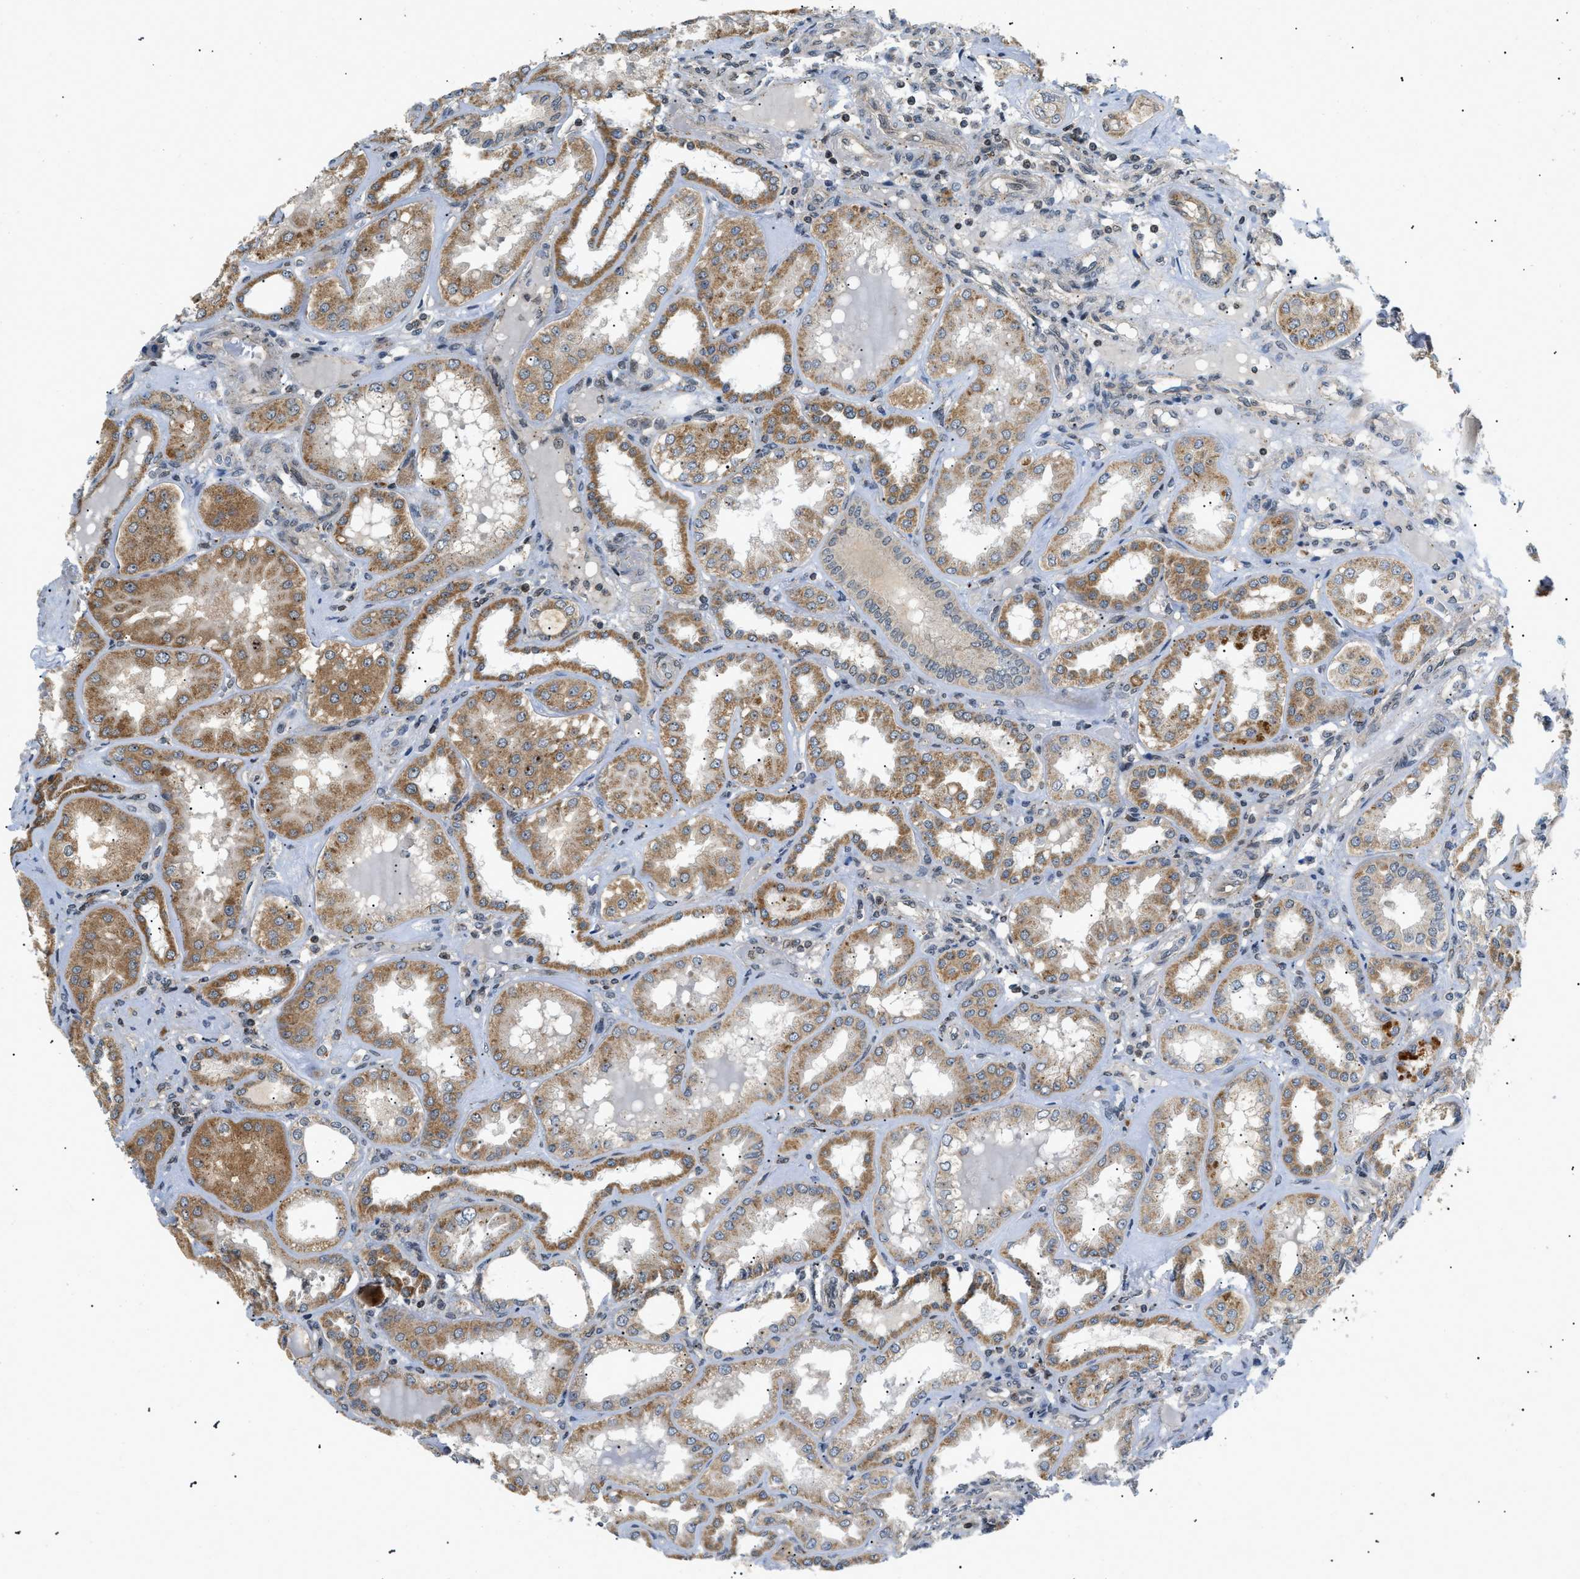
{"staining": {"intensity": "weak", "quantity": "<25%", "location": "cytoplasmic/membranous"}, "tissue": "kidney", "cell_type": "Cells in glomeruli", "image_type": "normal", "snomed": [{"axis": "morphology", "description": "Normal tissue, NOS"}, {"axis": "topography", "description": "Kidney"}], "caption": "The micrograph reveals no staining of cells in glomeruli in unremarkable kidney.", "gene": "ZBTB11", "patient": {"sex": "female", "age": 56}}